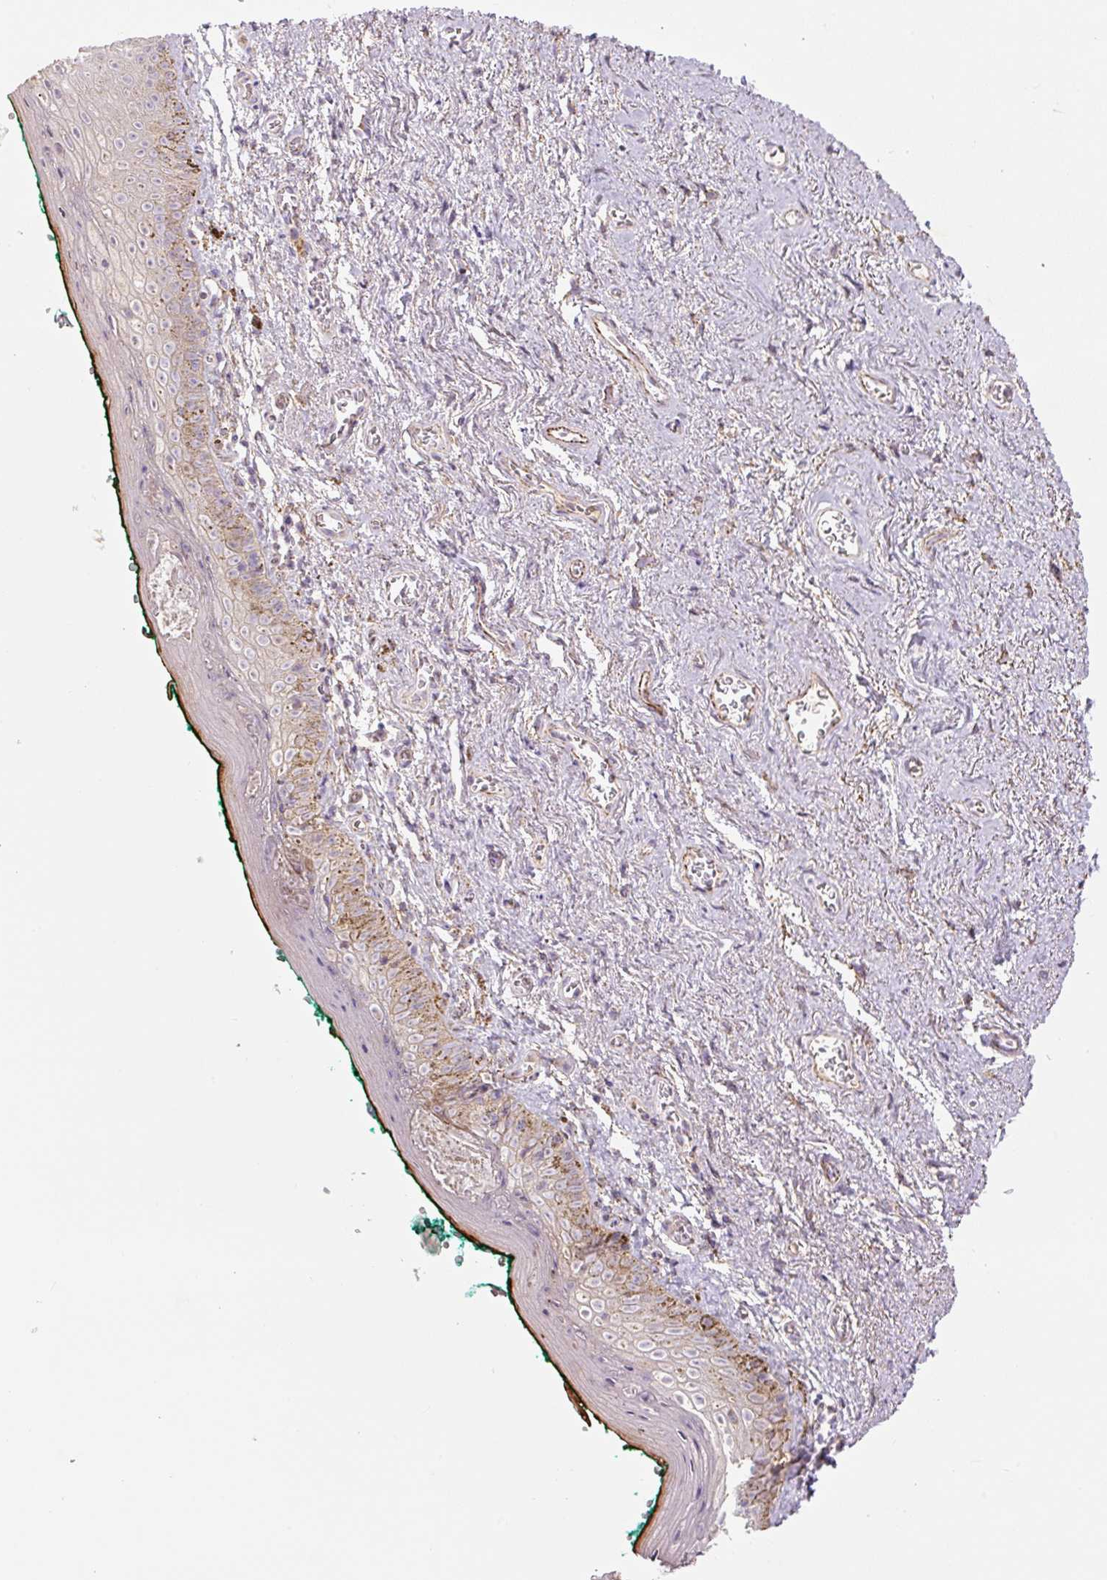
{"staining": {"intensity": "weak", "quantity": "<25%", "location": "cytoplasmic/membranous"}, "tissue": "vagina", "cell_type": "Squamous epithelial cells", "image_type": "normal", "snomed": [{"axis": "morphology", "description": "Normal tissue, NOS"}, {"axis": "topography", "description": "Vulva"}, {"axis": "topography", "description": "Vagina"}, {"axis": "topography", "description": "Peripheral nerve tissue"}], "caption": "A micrograph of vagina stained for a protein exhibits no brown staining in squamous epithelial cells.", "gene": "CCNI2", "patient": {"sex": "female", "age": 66}}